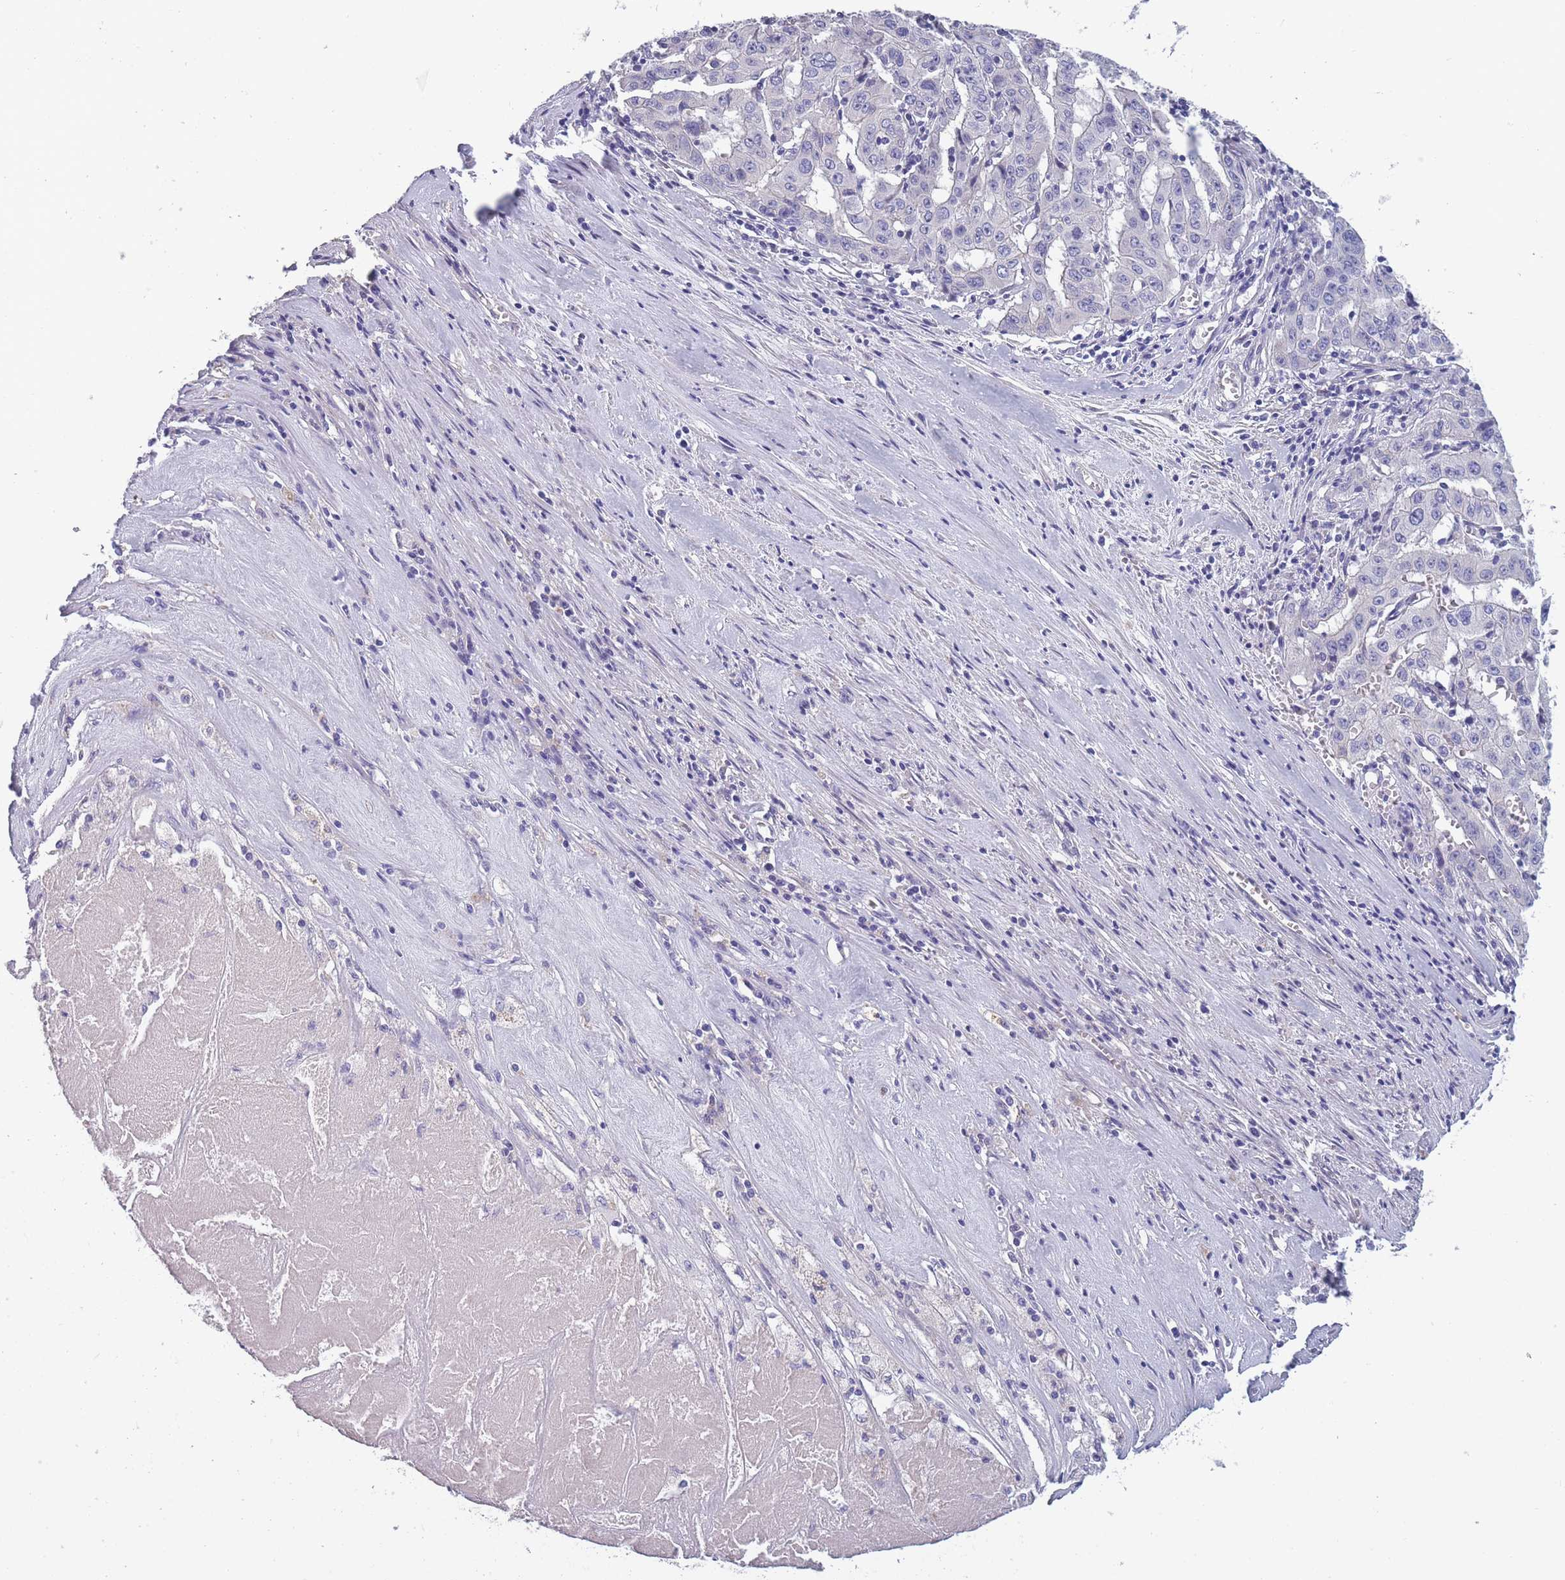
{"staining": {"intensity": "negative", "quantity": "none", "location": "none"}, "tissue": "pancreatic cancer", "cell_type": "Tumor cells", "image_type": "cancer", "snomed": [{"axis": "morphology", "description": "Adenocarcinoma, NOS"}, {"axis": "topography", "description": "Pancreas"}], "caption": "Tumor cells are negative for brown protein staining in pancreatic adenocarcinoma.", "gene": "OR4C5", "patient": {"sex": "male", "age": 63}}